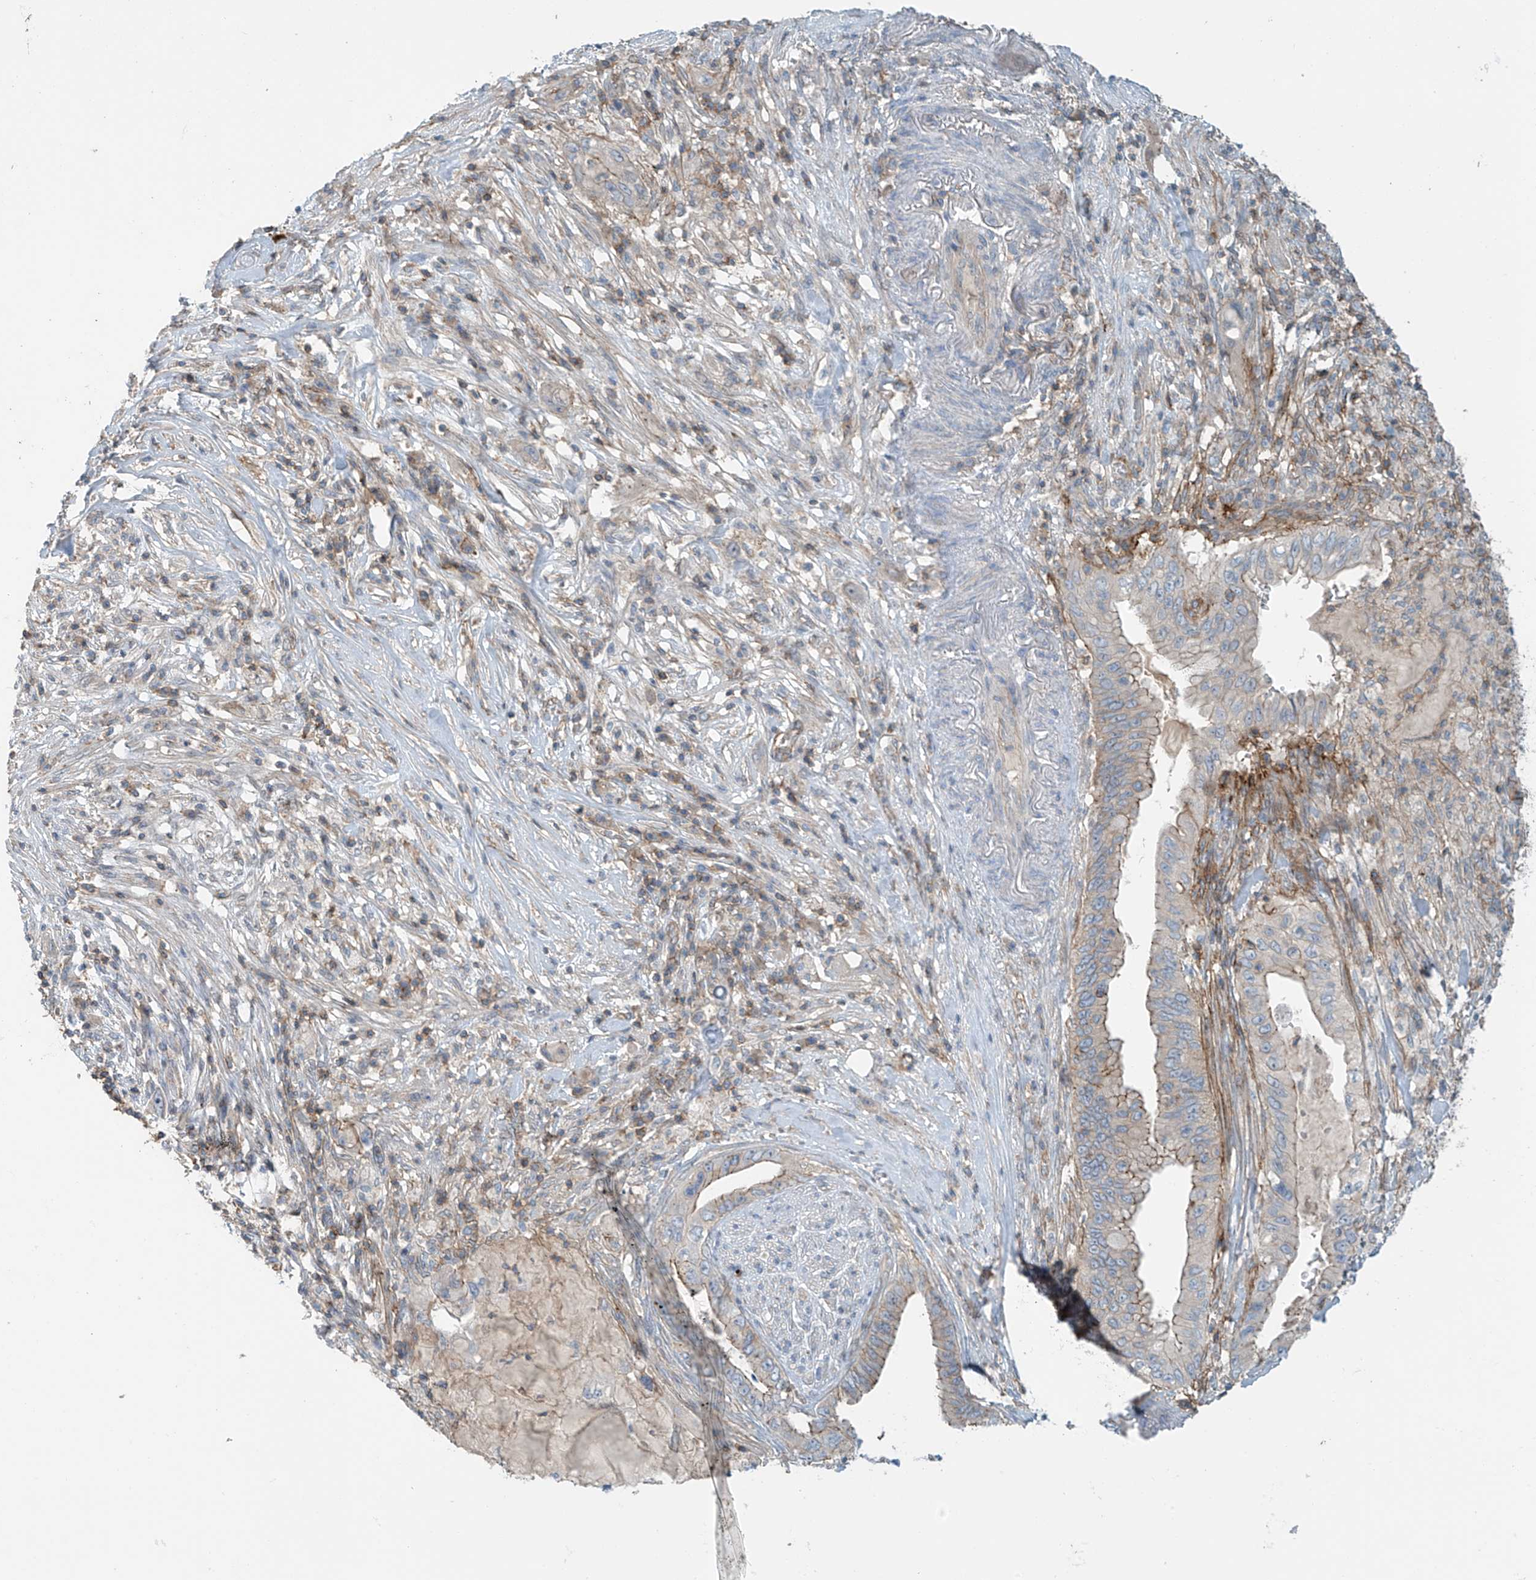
{"staining": {"intensity": "moderate", "quantity": "25%-75%", "location": "cytoplasmic/membranous"}, "tissue": "pancreatic cancer", "cell_type": "Tumor cells", "image_type": "cancer", "snomed": [{"axis": "morphology", "description": "Adenocarcinoma, NOS"}, {"axis": "topography", "description": "Pancreas"}], "caption": "Moderate cytoplasmic/membranous staining is seen in approximately 25%-75% of tumor cells in adenocarcinoma (pancreatic).", "gene": "SLC9A2", "patient": {"sex": "female", "age": 73}}